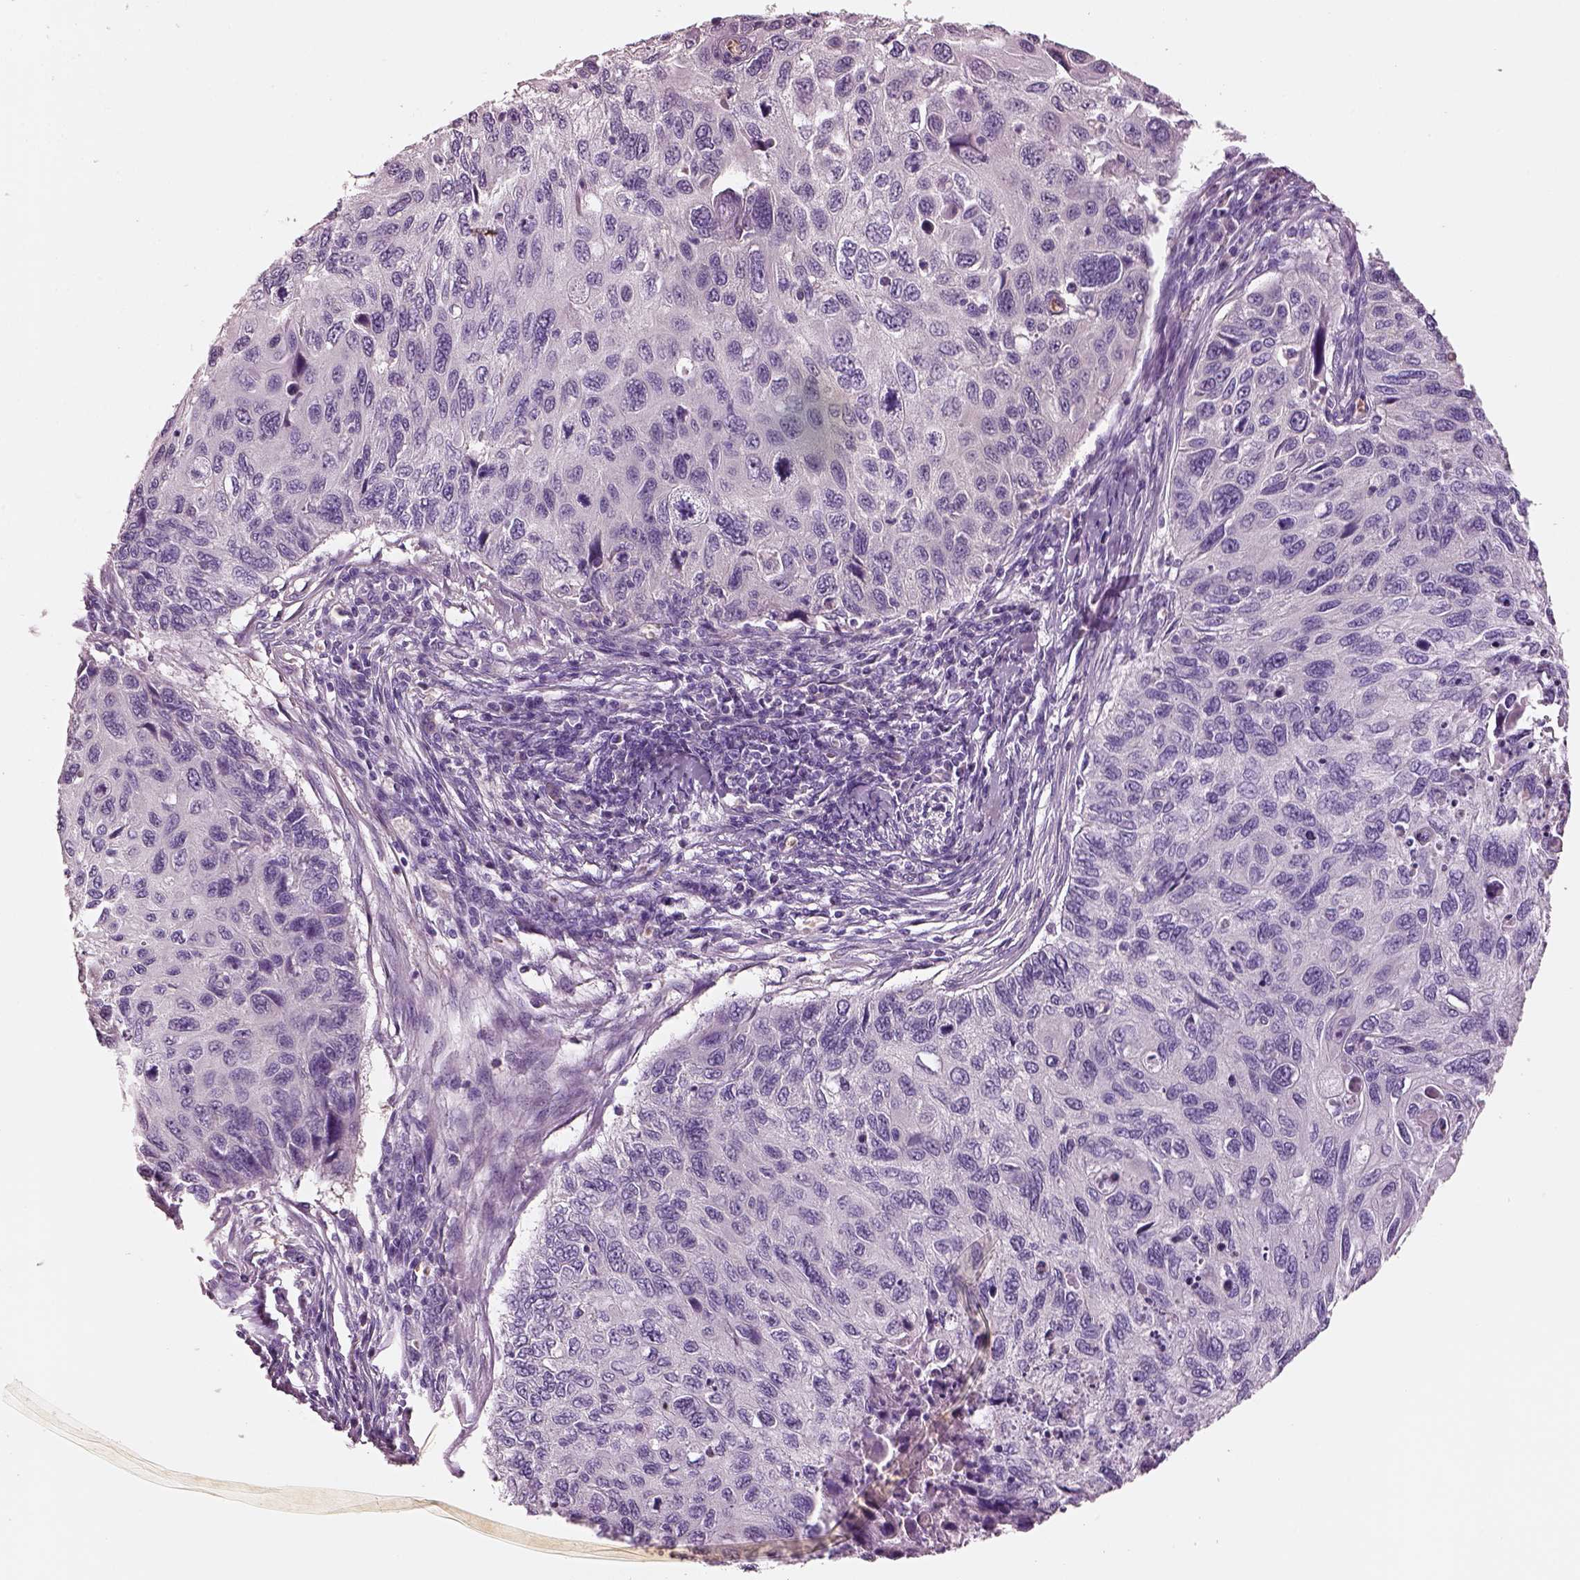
{"staining": {"intensity": "negative", "quantity": "none", "location": "none"}, "tissue": "cervical cancer", "cell_type": "Tumor cells", "image_type": "cancer", "snomed": [{"axis": "morphology", "description": "Squamous cell carcinoma, NOS"}, {"axis": "topography", "description": "Cervix"}], "caption": "Tumor cells show no significant expression in cervical squamous cell carcinoma.", "gene": "ELSPBP1", "patient": {"sex": "female", "age": 70}}